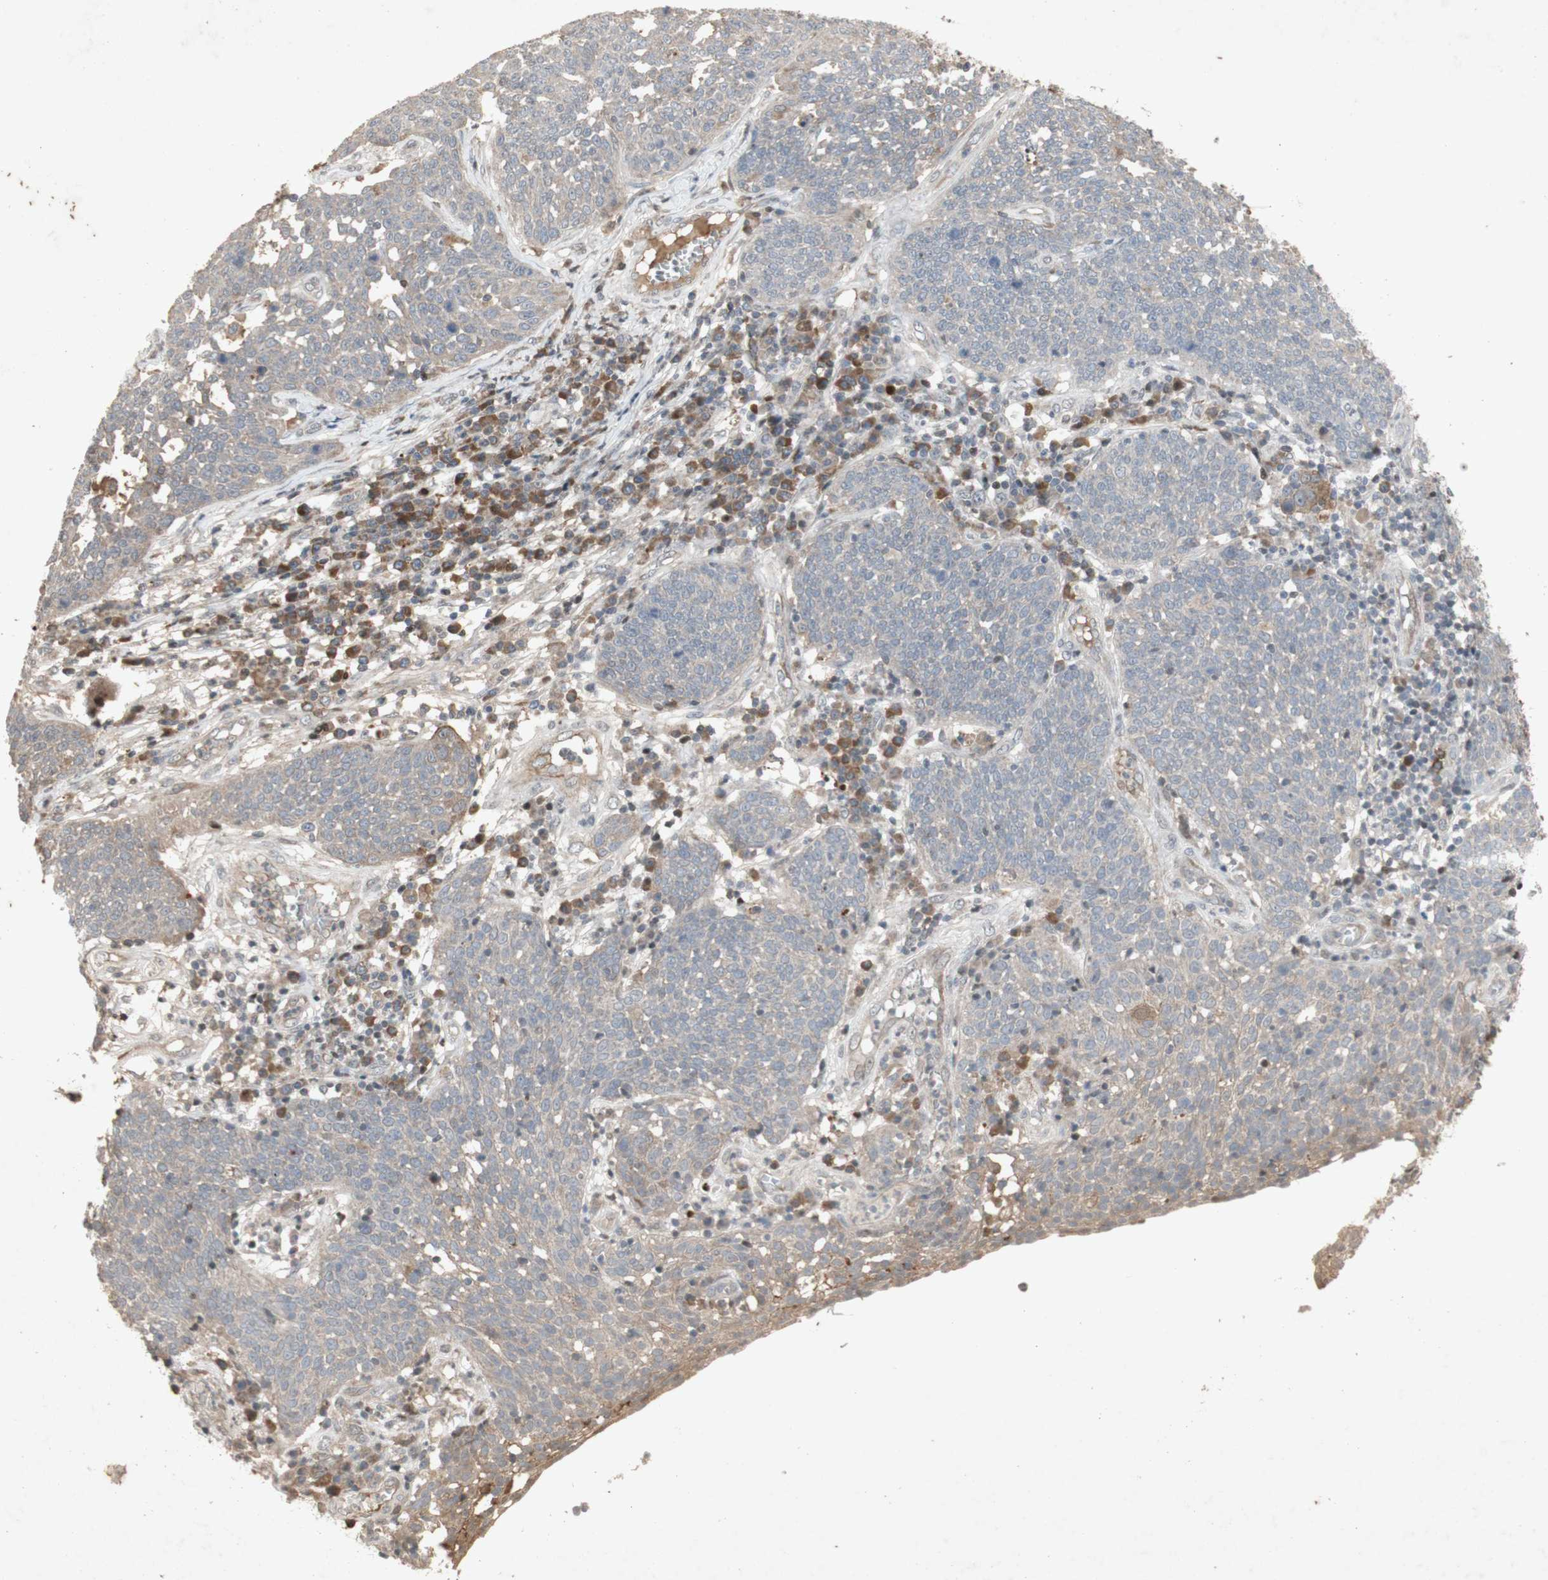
{"staining": {"intensity": "weak", "quantity": "<25%", "location": "cytoplasmic/membranous"}, "tissue": "cervical cancer", "cell_type": "Tumor cells", "image_type": "cancer", "snomed": [{"axis": "morphology", "description": "Squamous cell carcinoma, NOS"}, {"axis": "topography", "description": "Cervix"}], "caption": "Tumor cells are negative for brown protein staining in cervical cancer (squamous cell carcinoma).", "gene": "NRG4", "patient": {"sex": "female", "age": 34}}